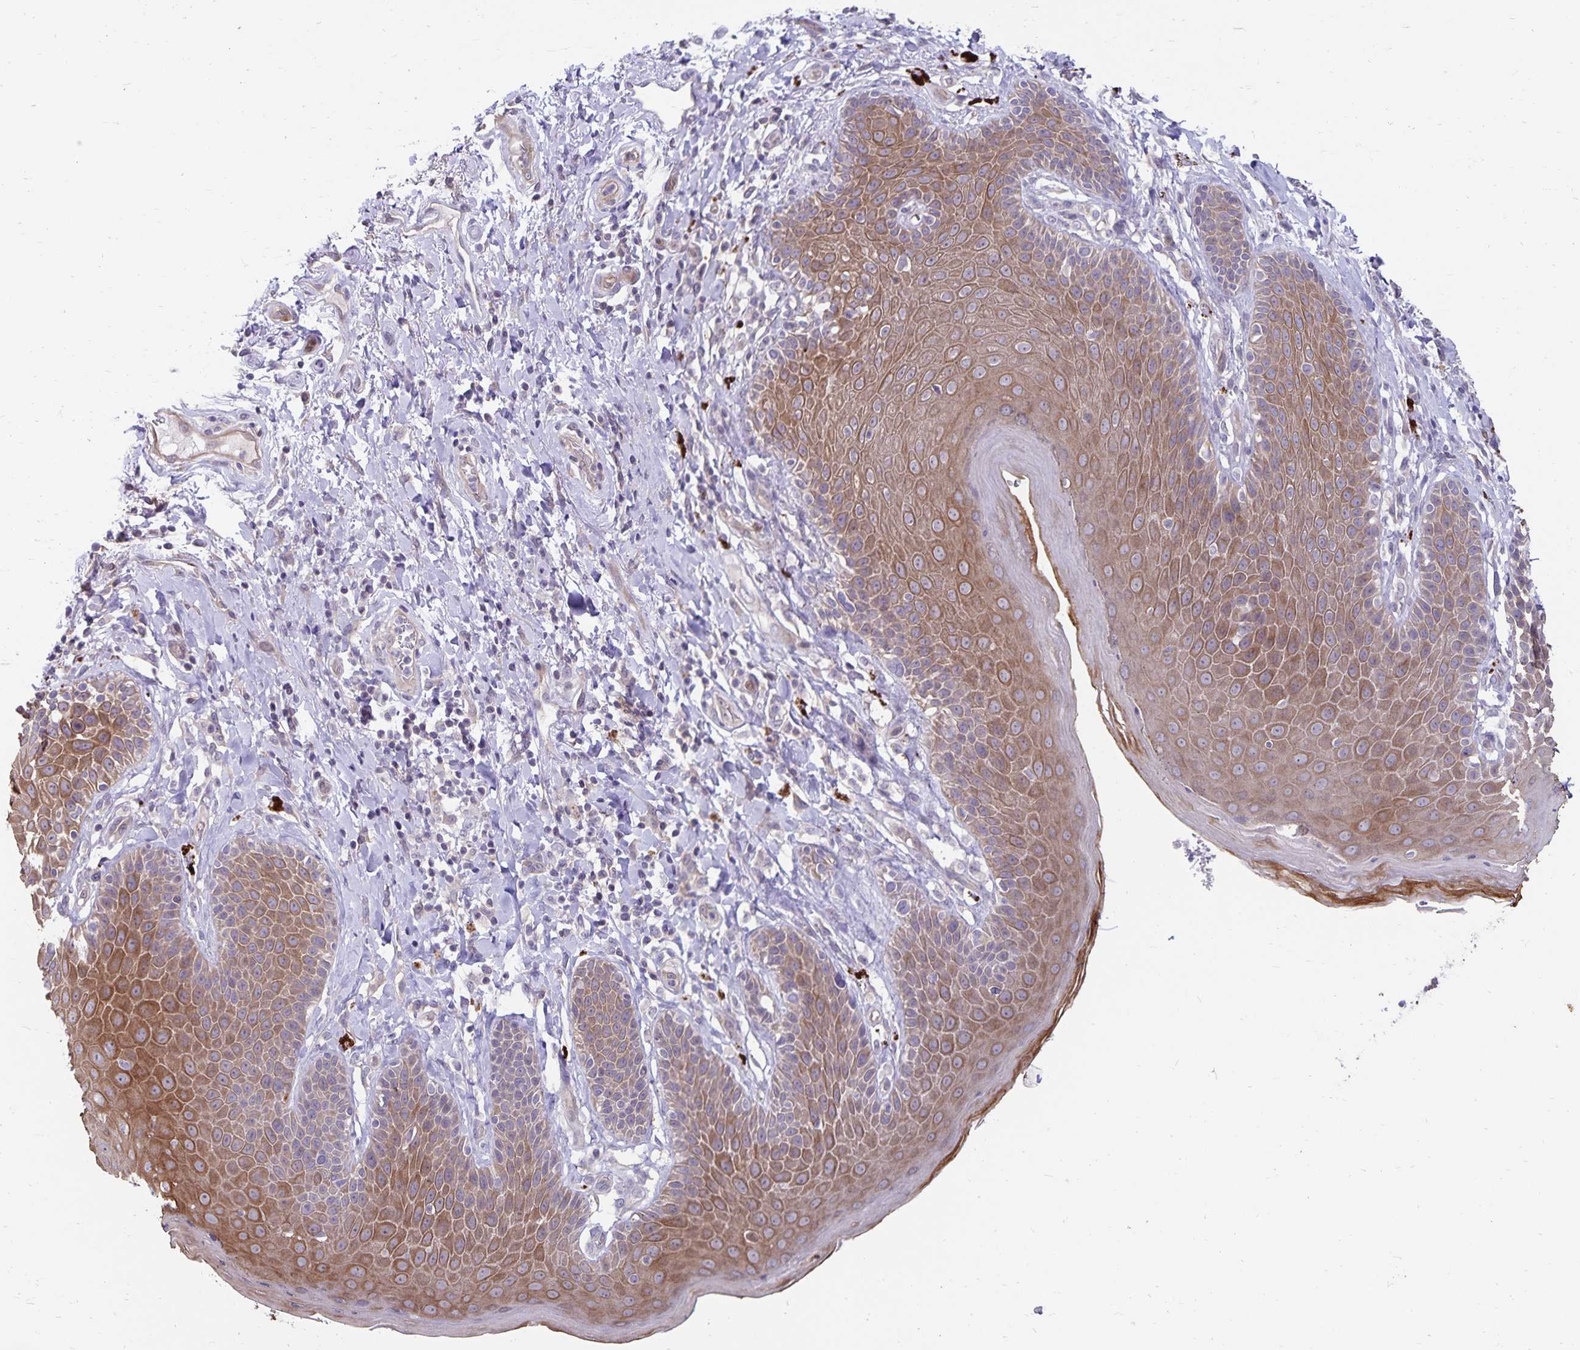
{"staining": {"intensity": "moderate", "quantity": ">75%", "location": "cytoplasmic/membranous"}, "tissue": "skin", "cell_type": "Epidermal cells", "image_type": "normal", "snomed": [{"axis": "morphology", "description": "Normal tissue, NOS"}, {"axis": "topography", "description": "Anal"}, {"axis": "topography", "description": "Peripheral nerve tissue"}], "caption": "A brown stain labels moderate cytoplasmic/membranous positivity of a protein in epidermal cells of normal skin.", "gene": "CDKN2B", "patient": {"sex": "male", "age": 51}}